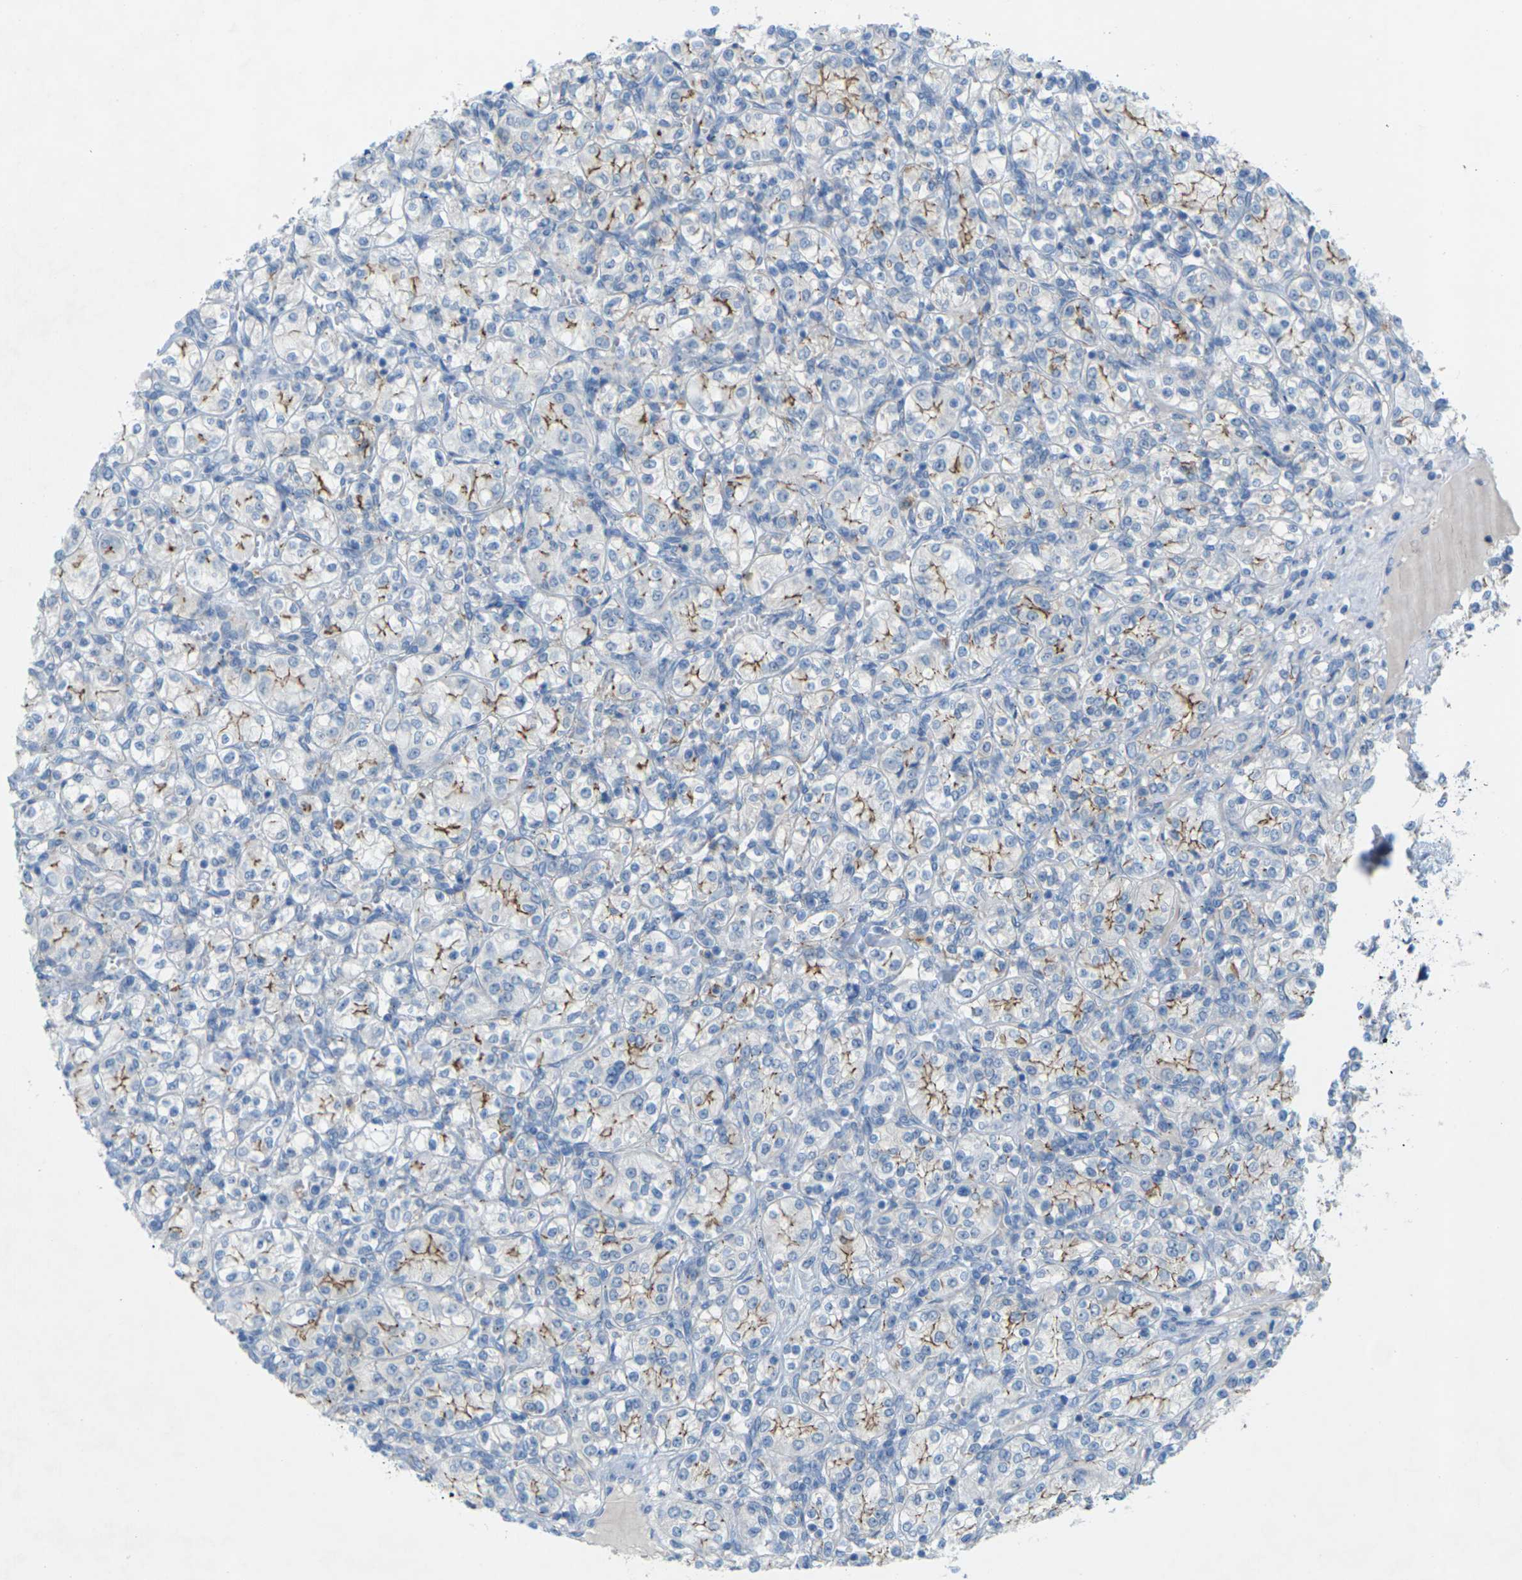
{"staining": {"intensity": "moderate", "quantity": "25%-75%", "location": "cytoplasmic/membranous"}, "tissue": "renal cancer", "cell_type": "Tumor cells", "image_type": "cancer", "snomed": [{"axis": "morphology", "description": "Adenocarcinoma, NOS"}, {"axis": "topography", "description": "Kidney"}], "caption": "Immunohistochemical staining of human renal cancer (adenocarcinoma) demonstrates medium levels of moderate cytoplasmic/membranous protein expression in about 25%-75% of tumor cells.", "gene": "CLDN3", "patient": {"sex": "male", "age": 77}}